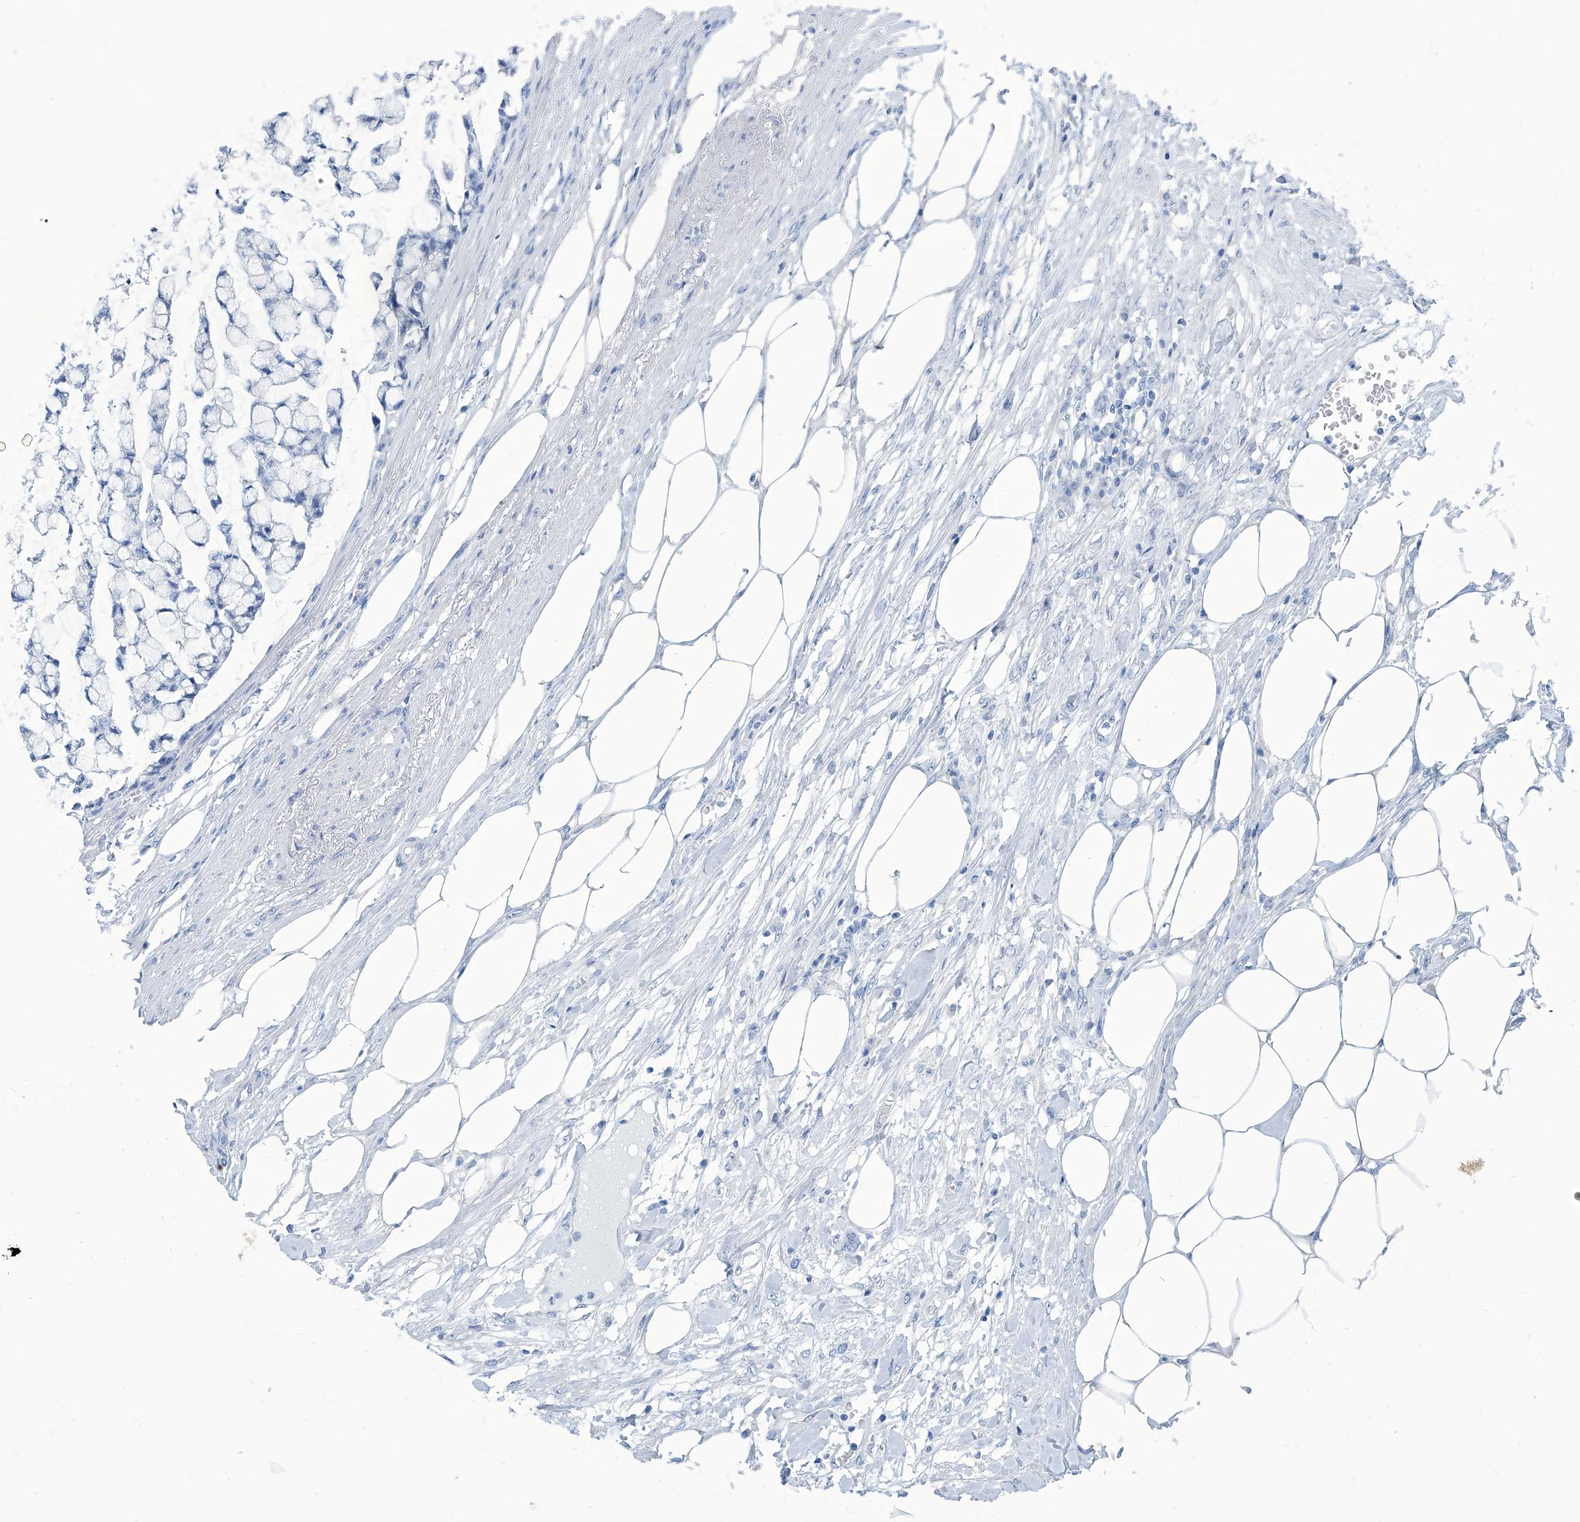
{"staining": {"intensity": "negative", "quantity": "none", "location": "none"}, "tissue": "colorectal cancer", "cell_type": "Tumor cells", "image_type": "cancer", "snomed": [{"axis": "morphology", "description": "Adenocarcinoma, NOS"}, {"axis": "topography", "description": "Colon"}], "caption": "Immunohistochemistry (IHC) of colorectal cancer demonstrates no expression in tumor cells.", "gene": "ZNF519", "patient": {"sex": "female", "age": 84}}